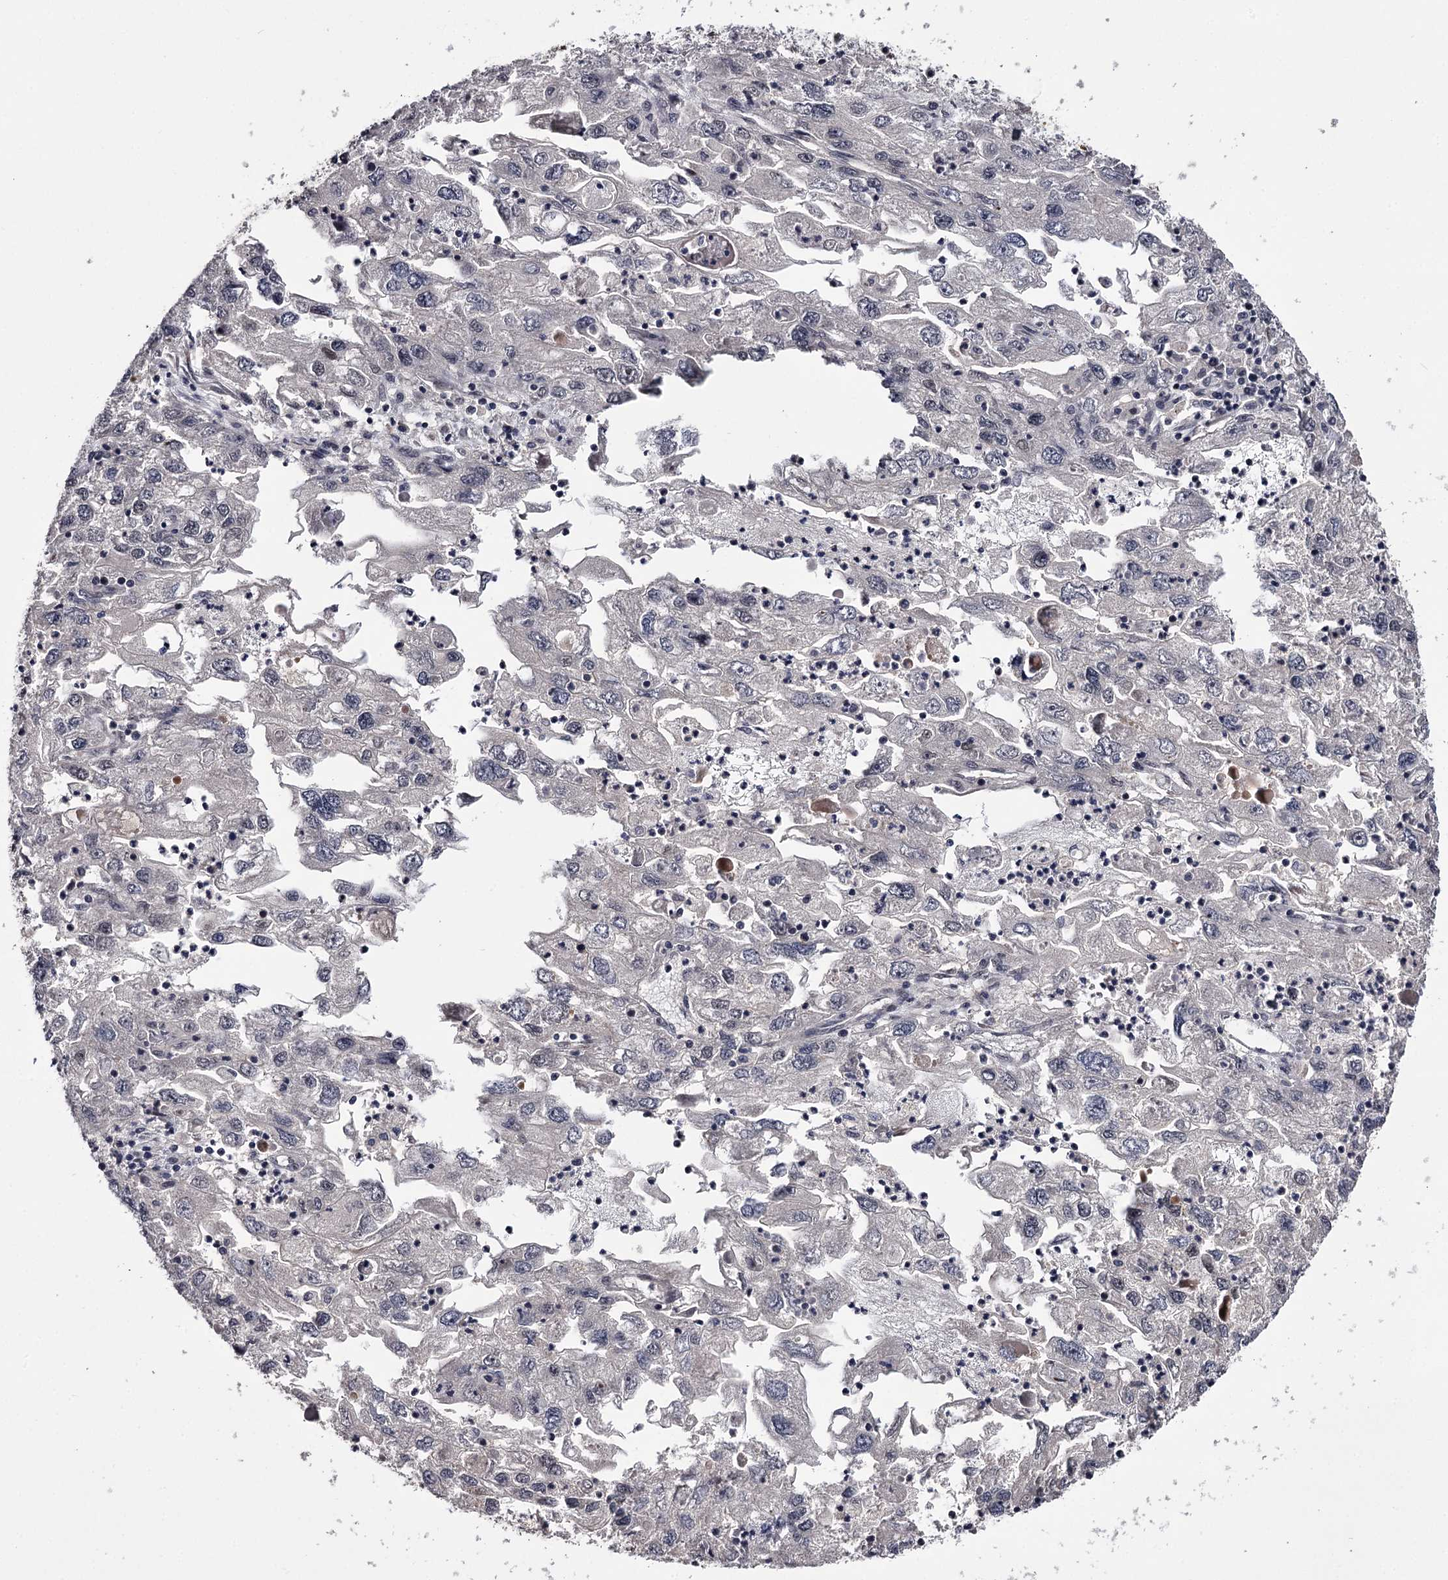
{"staining": {"intensity": "negative", "quantity": "none", "location": "none"}, "tissue": "endometrial cancer", "cell_type": "Tumor cells", "image_type": "cancer", "snomed": [{"axis": "morphology", "description": "Adenocarcinoma, NOS"}, {"axis": "topography", "description": "Endometrium"}], "caption": "Tumor cells are negative for protein expression in human endometrial adenocarcinoma.", "gene": "TTC33", "patient": {"sex": "female", "age": 49}}